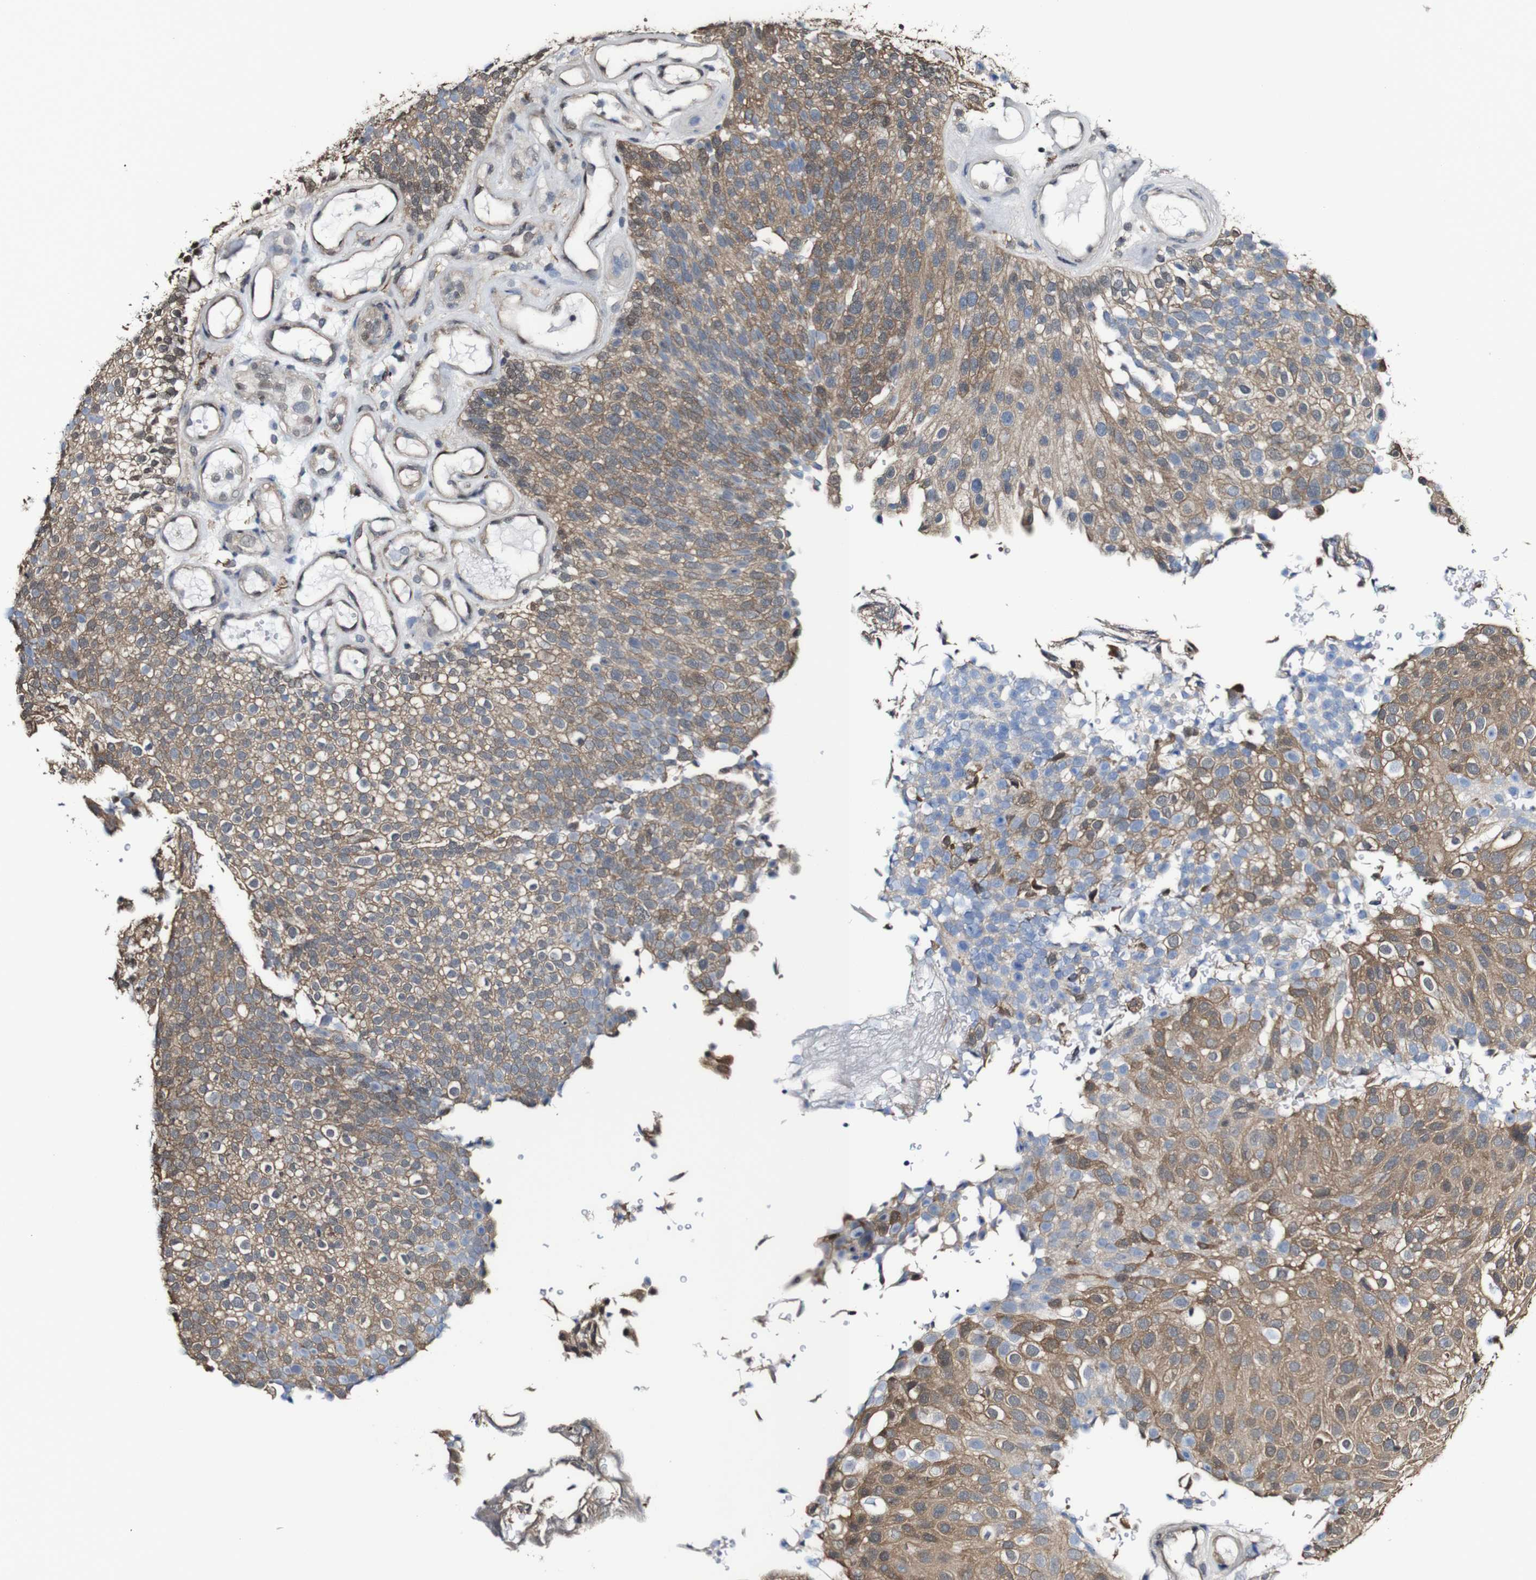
{"staining": {"intensity": "moderate", "quantity": ">75%", "location": "cytoplasmic/membranous"}, "tissue": "urothelial cancer", "cell_type": "Tumor cells", "image_type": "cancer", "snomed": [{"axis": "morphology", "description": "Urothelial carcinoma, Low grade"}, {"axis": "topography", "description": "Urinary bladder"}], "caption": "Protein analysis of urothelial cancer tissue reveals moderate cytoplasmic/membranous staining in about >75% of tumor cells. Using DAB (3,3'-diaminobenzidine) (brown) and hematoxylin (blue) stains, captured at high magnification using brightfield microscopy.", "gene": "PTPRR", "patient": {"sex": "male", "age": 78}}